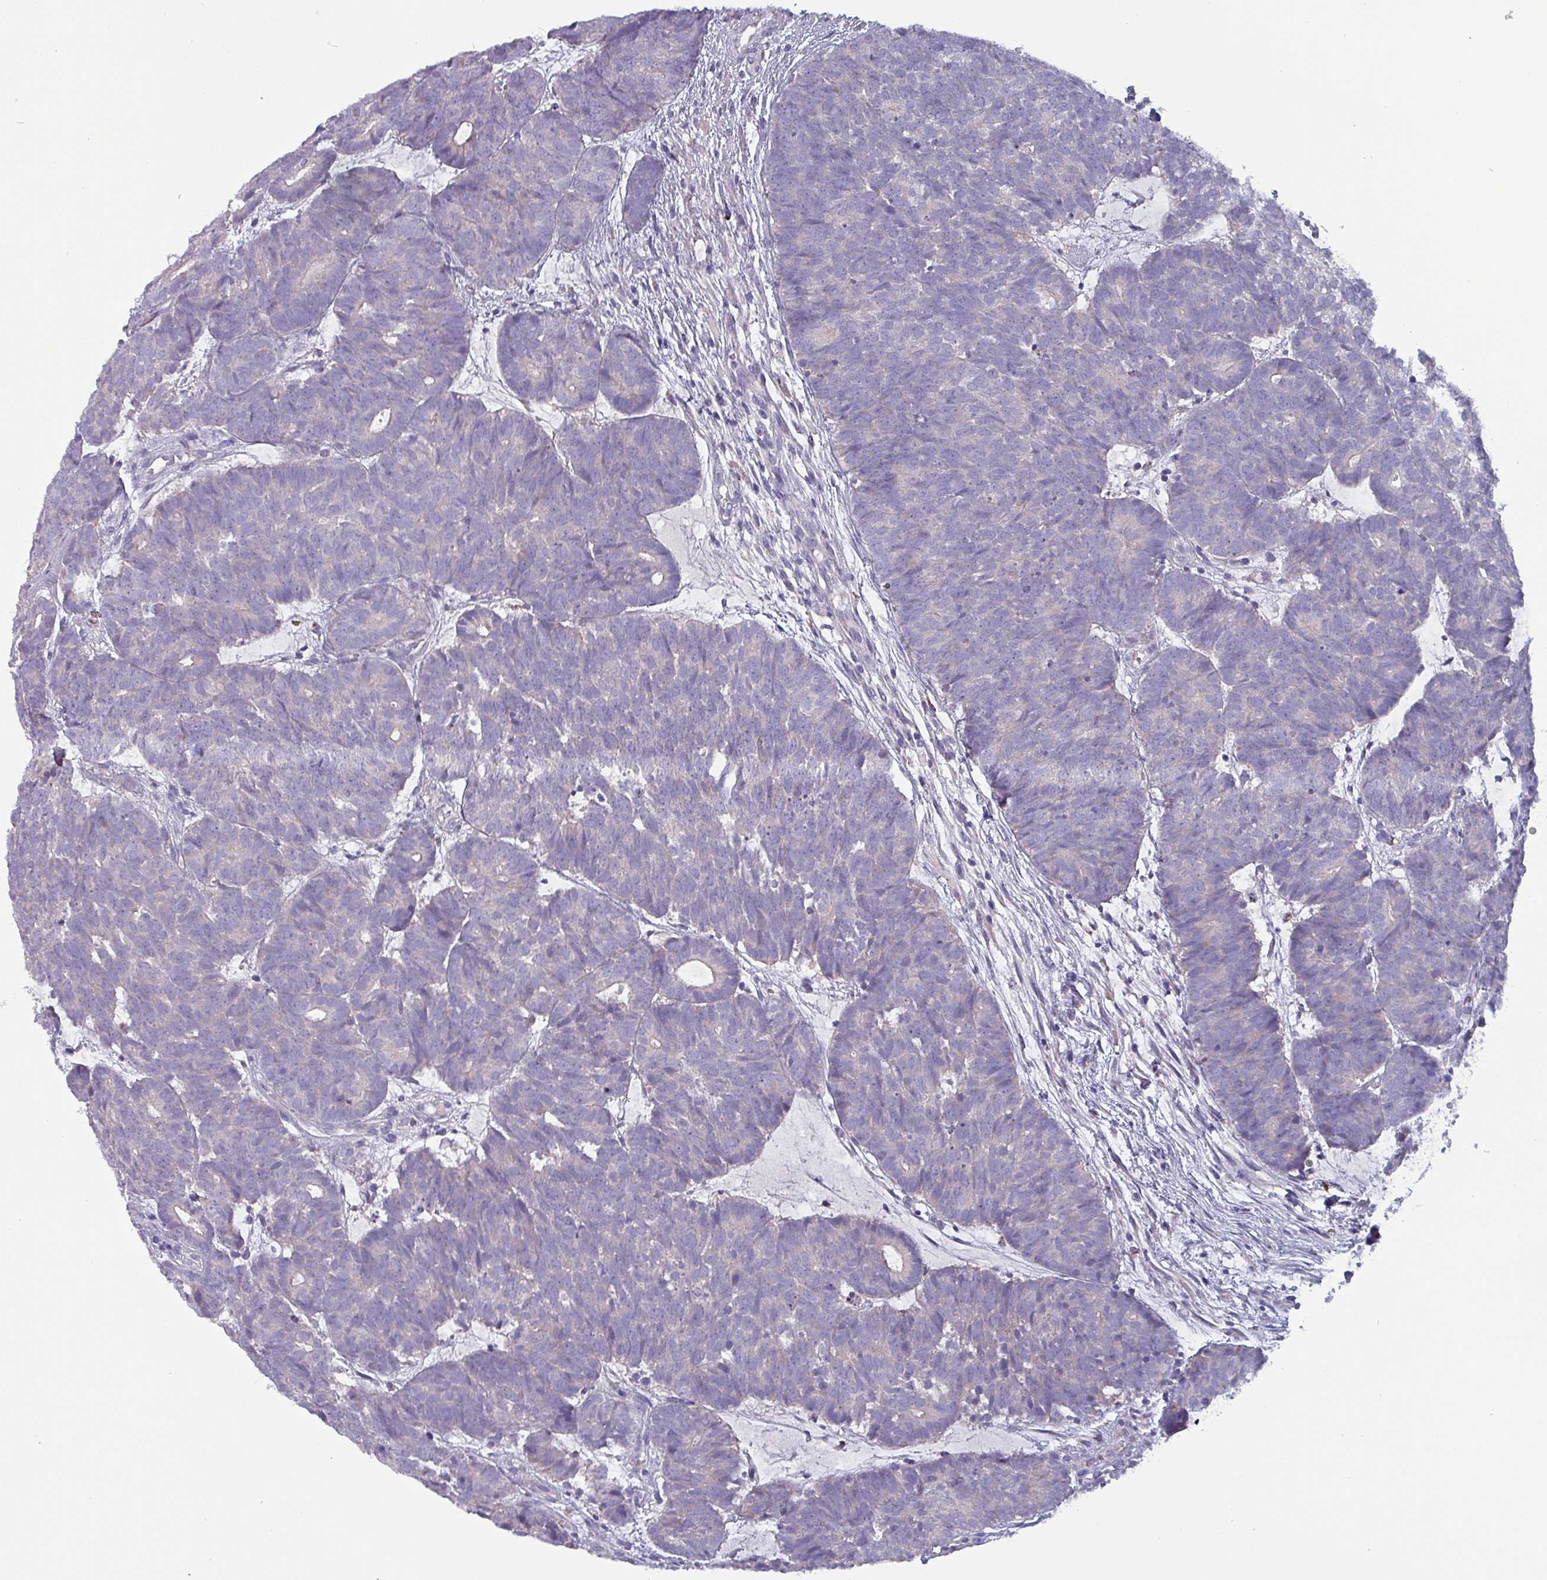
{"staining": {"intensity": "negative", "quantity": "none", "location": "none"}, "tissue": "head and neck cancer", "cell_type": "Tumor cells", "image_type": "cancer", "snomed": [{"axis": "morphology", "description": "Adenocarcinoma, NOS"}, {"axis": "topography", "description": "Head-Neck"}], "caption": "DAB (3,3'-diaminobenzidine) immunohistochemical staining of human head and neck cancer shows no significant positivity in tumor cells.", "gene": "HSD3B7", "patient": {"sex": "female", "age": 81}}